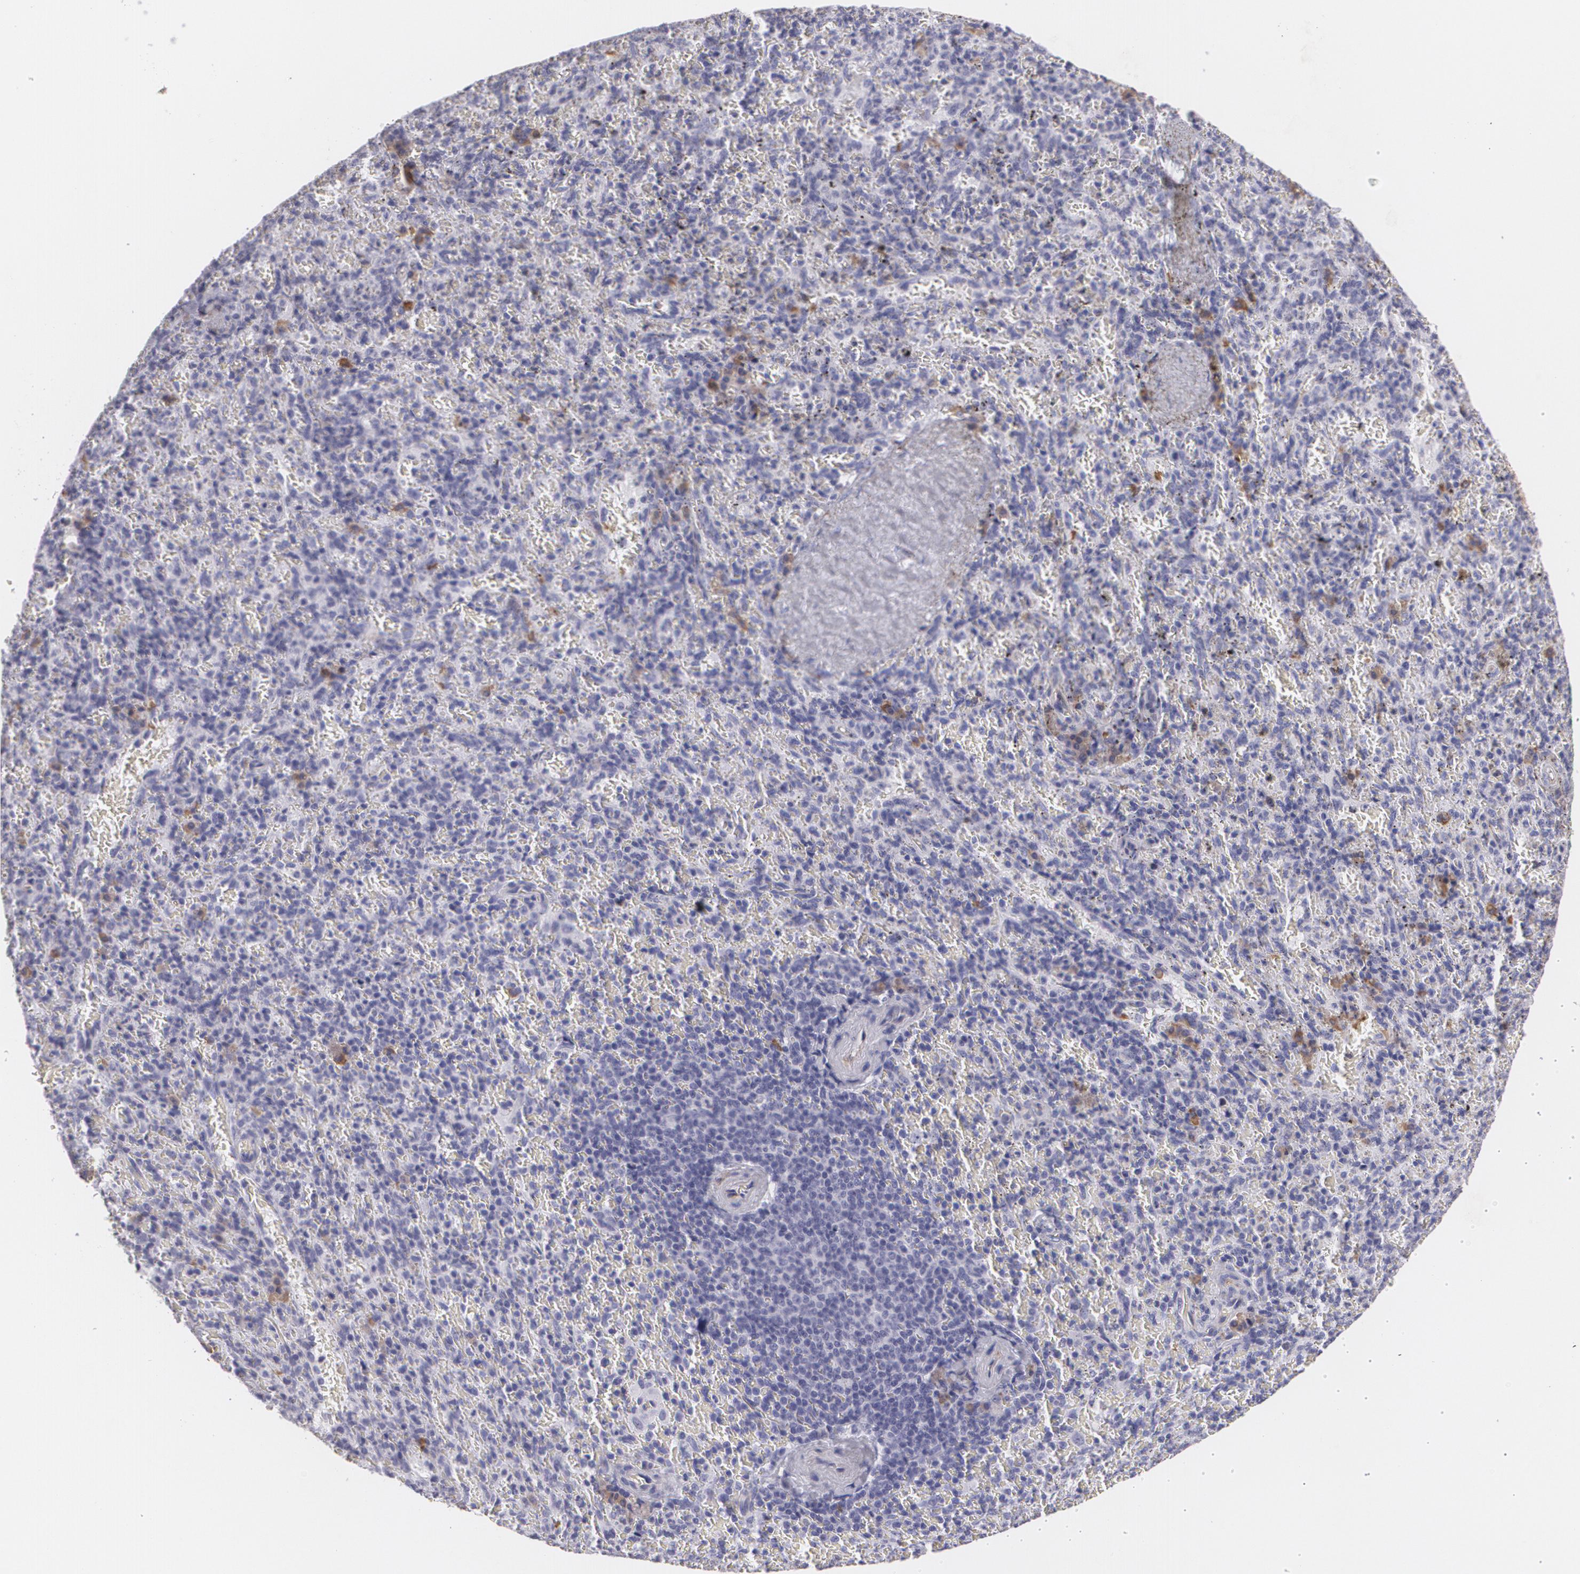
{"staining": {"intensity": "weak", "quantity": "<25%", "location": "cytoplasmic/membranous"}, "tissue": "spleen", "cell_type": "Cells in red pulp", "image_type": "normal", "snomed": [{"axis": "morphology", "description": "Normal tissue, NOS"}, {"axis": "topography", "description": "Spleen"}], "caption": "This is an immunohistochemistry photomicrograph of unremarkable spleen. There is no positivity in cells in red pulp.", "gene": "MAP2", "patient": {"sex": "female", "age": 50}}